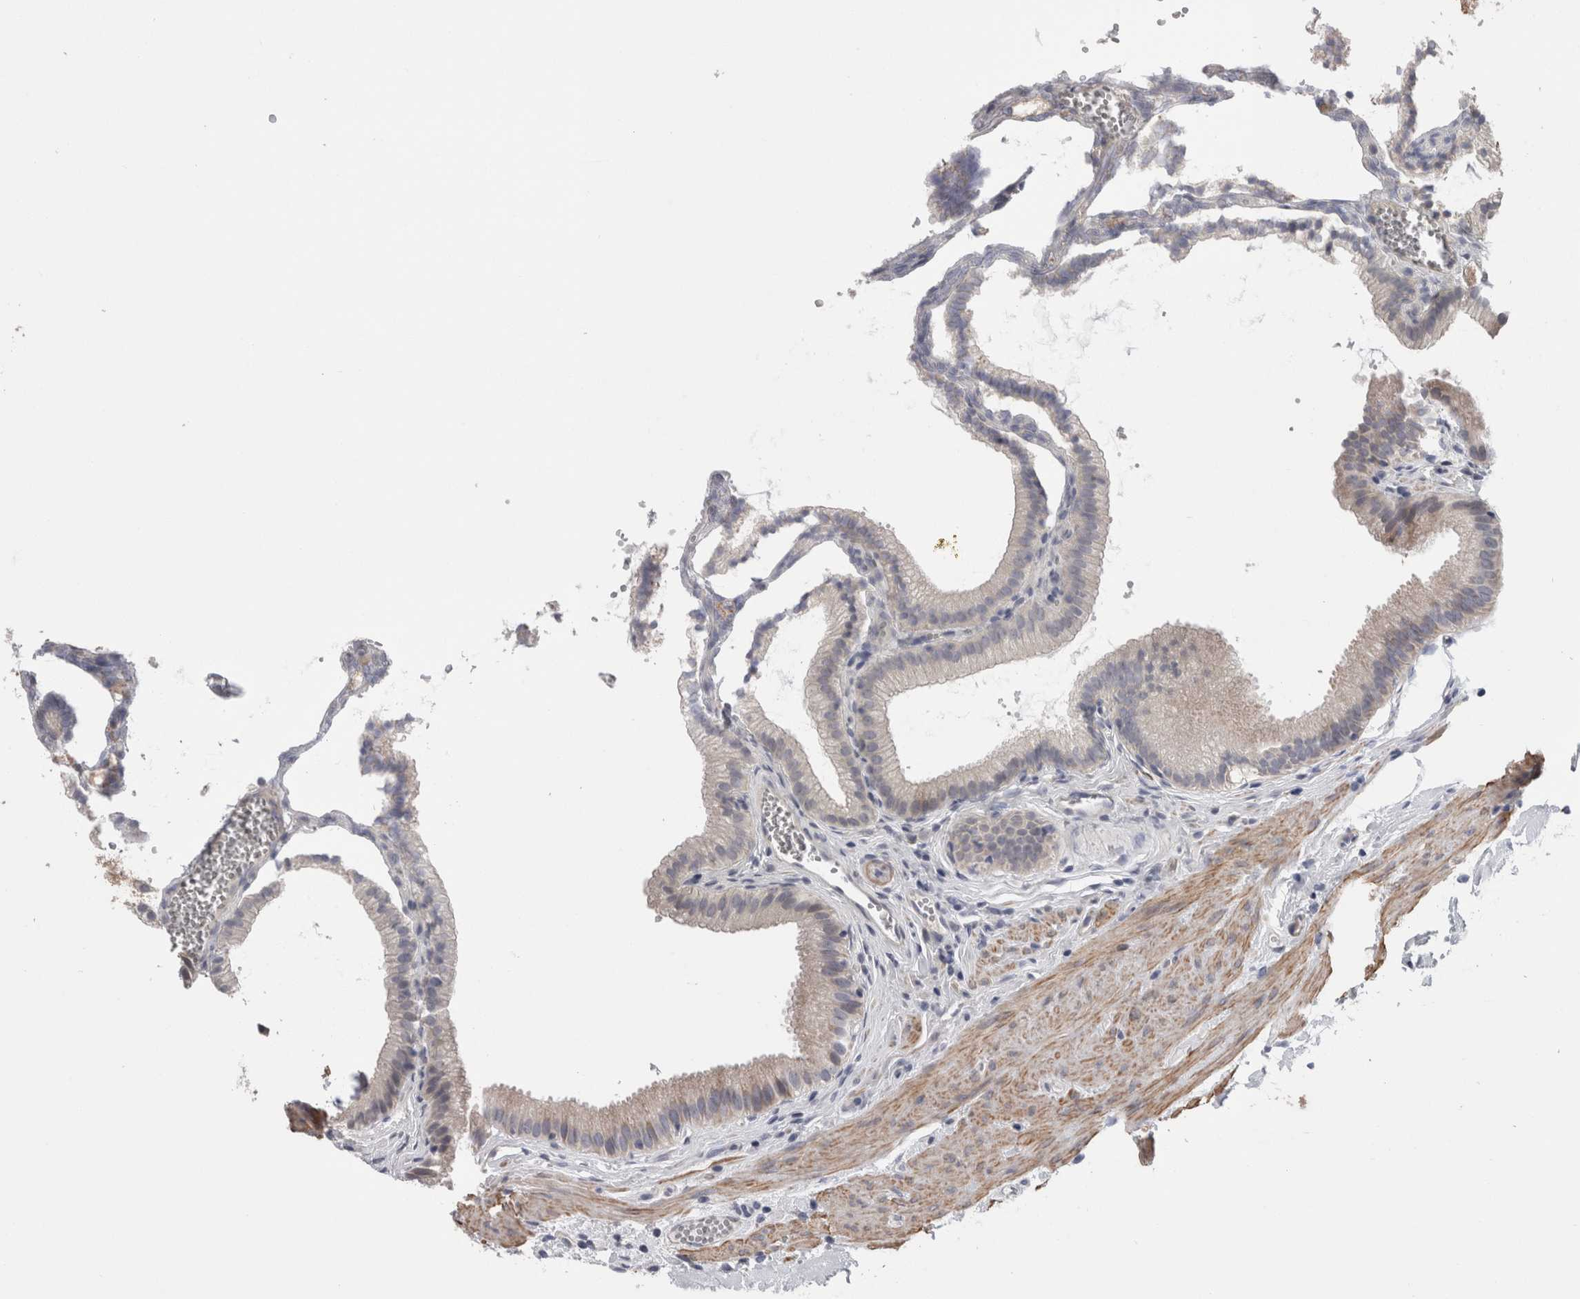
{"staining": {"intensity": "weak", "quantity": "<25%", "location": "cytoplasmic/membranous"}, "tissue": "gallbladder", "cell_type": "Glandular cells", "image_type": "normal", "snomed": [{"axis": "morphology", "description": "Normal tissue, NOS"}, {"axis": "topography", "description": "Gallbladder"}], "caption": "Immunohistochemistry of benign human gallbladder reveals no expression in glandular cells.", "gene": "GDAP1", "patient": {"sex": "male", "age": 38}}